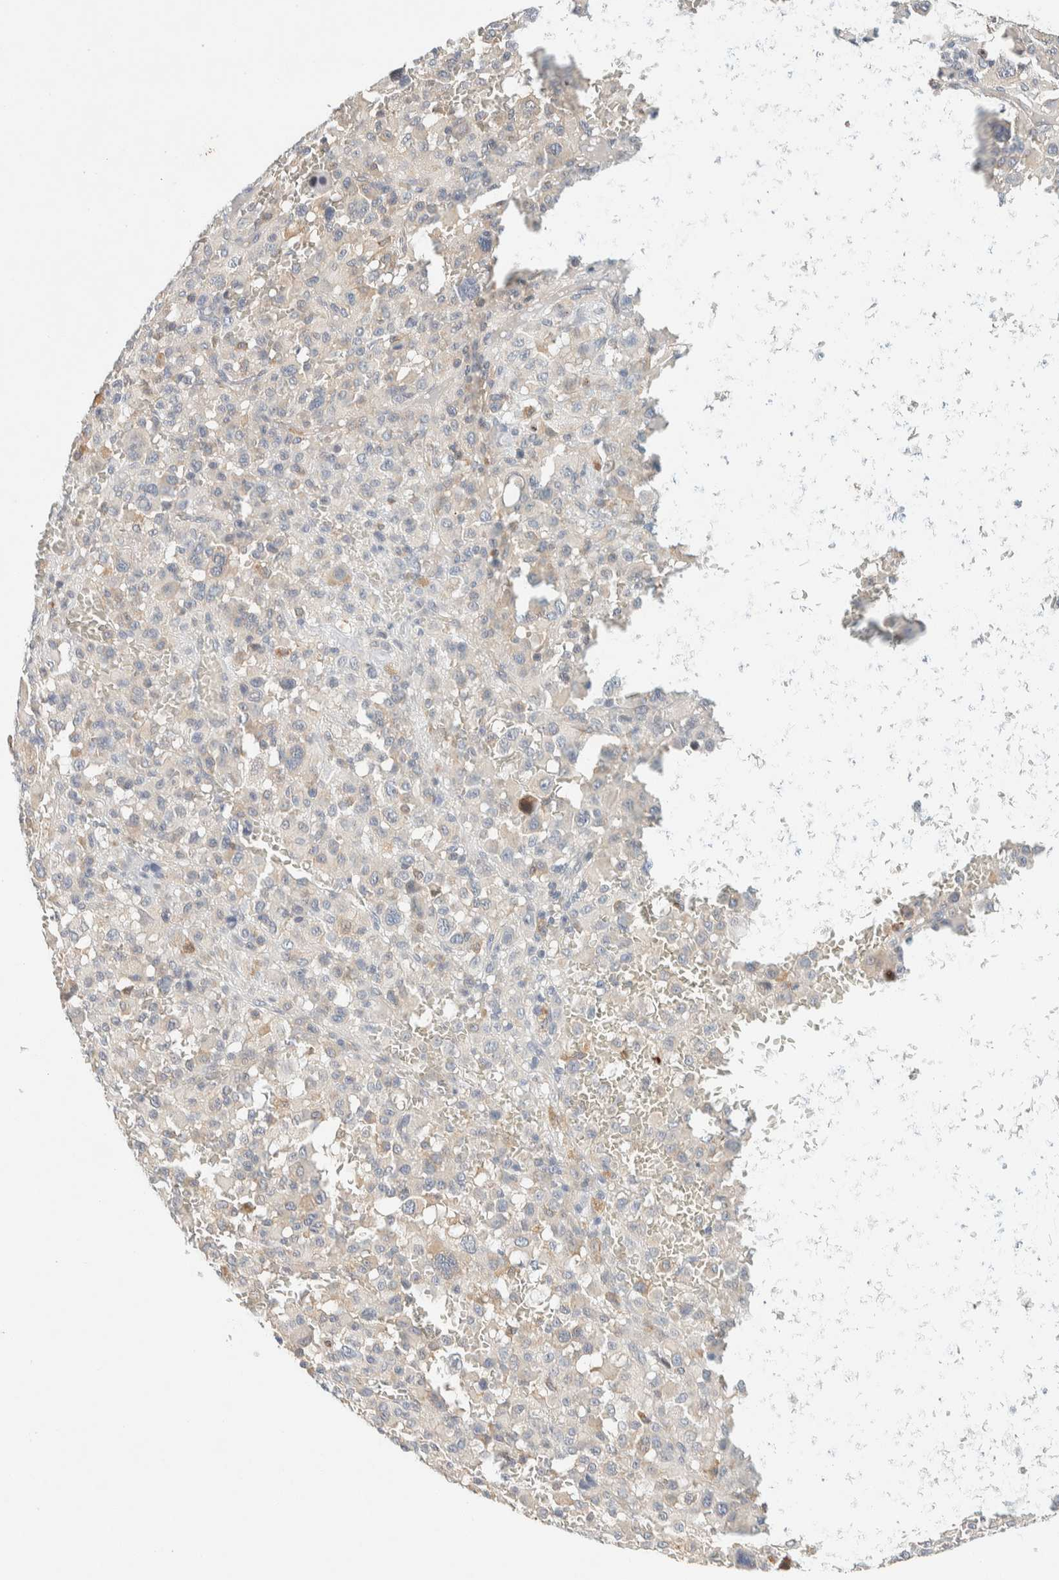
{"staining": {"intensity": "negative", "quantity": "none", "location": "none"}, "tissue": "melanoma", "cell_type": "Tumor cells", "image_type": "cancer", "snomed": [{"axis": "morphology", "description": "Malignant melanoma, Metastatic site"}, {"axis": "topography", "description": "Skin"}], "caption": "Protein analysis of malignant melanoma (metastatic site) displays no significant positivity in tumor cells.", "gene": "SUMF2", "patient": {"sex": "female", "age": 74}}